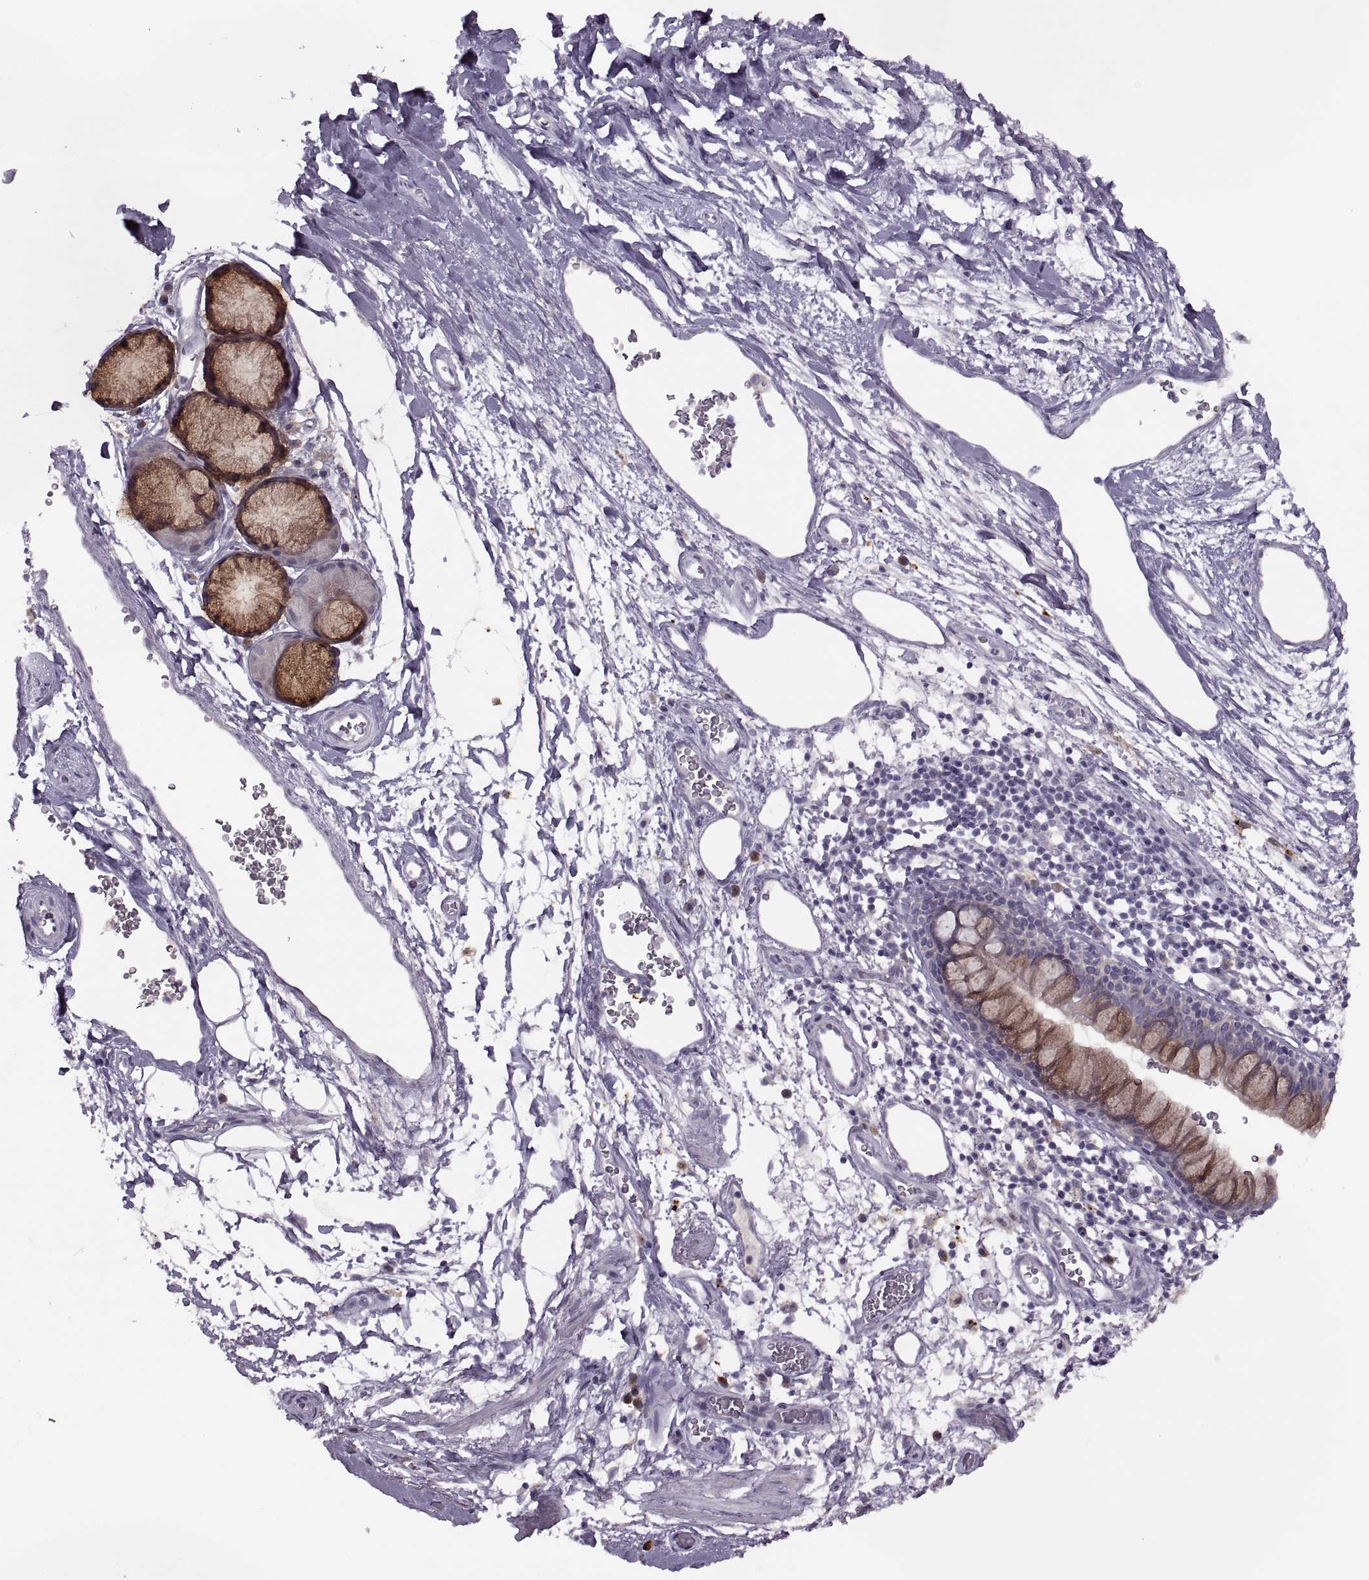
{"staining": {"intensity": "moderate", "quantity": "25%-75%", "location": "cytoplasmic/membranous"}, "tissue": "bronchus", "cell_type": "Respiratory epithelial cells", "image_type": "normal", "snomed": [{"axis": "morphology", "description": "Normal tissue, NOS"}, {"axis": "topography", "description": "Cartilage tissue"}, {"axis": "topography", "description": "Bronchus"}], "caption": "Bronchus stained with immunohistochemistry demonstrates moderate cytoplasmic/membranous staining in approximately 25%-75% of respiratory epithelial cells. The staining was performed using DAB, with brown indicating positive protein expression. Nuclei are stained blue with hematoxylin.", "gene": "H2AP", "patient": {"sex": "male", "age": 58}}